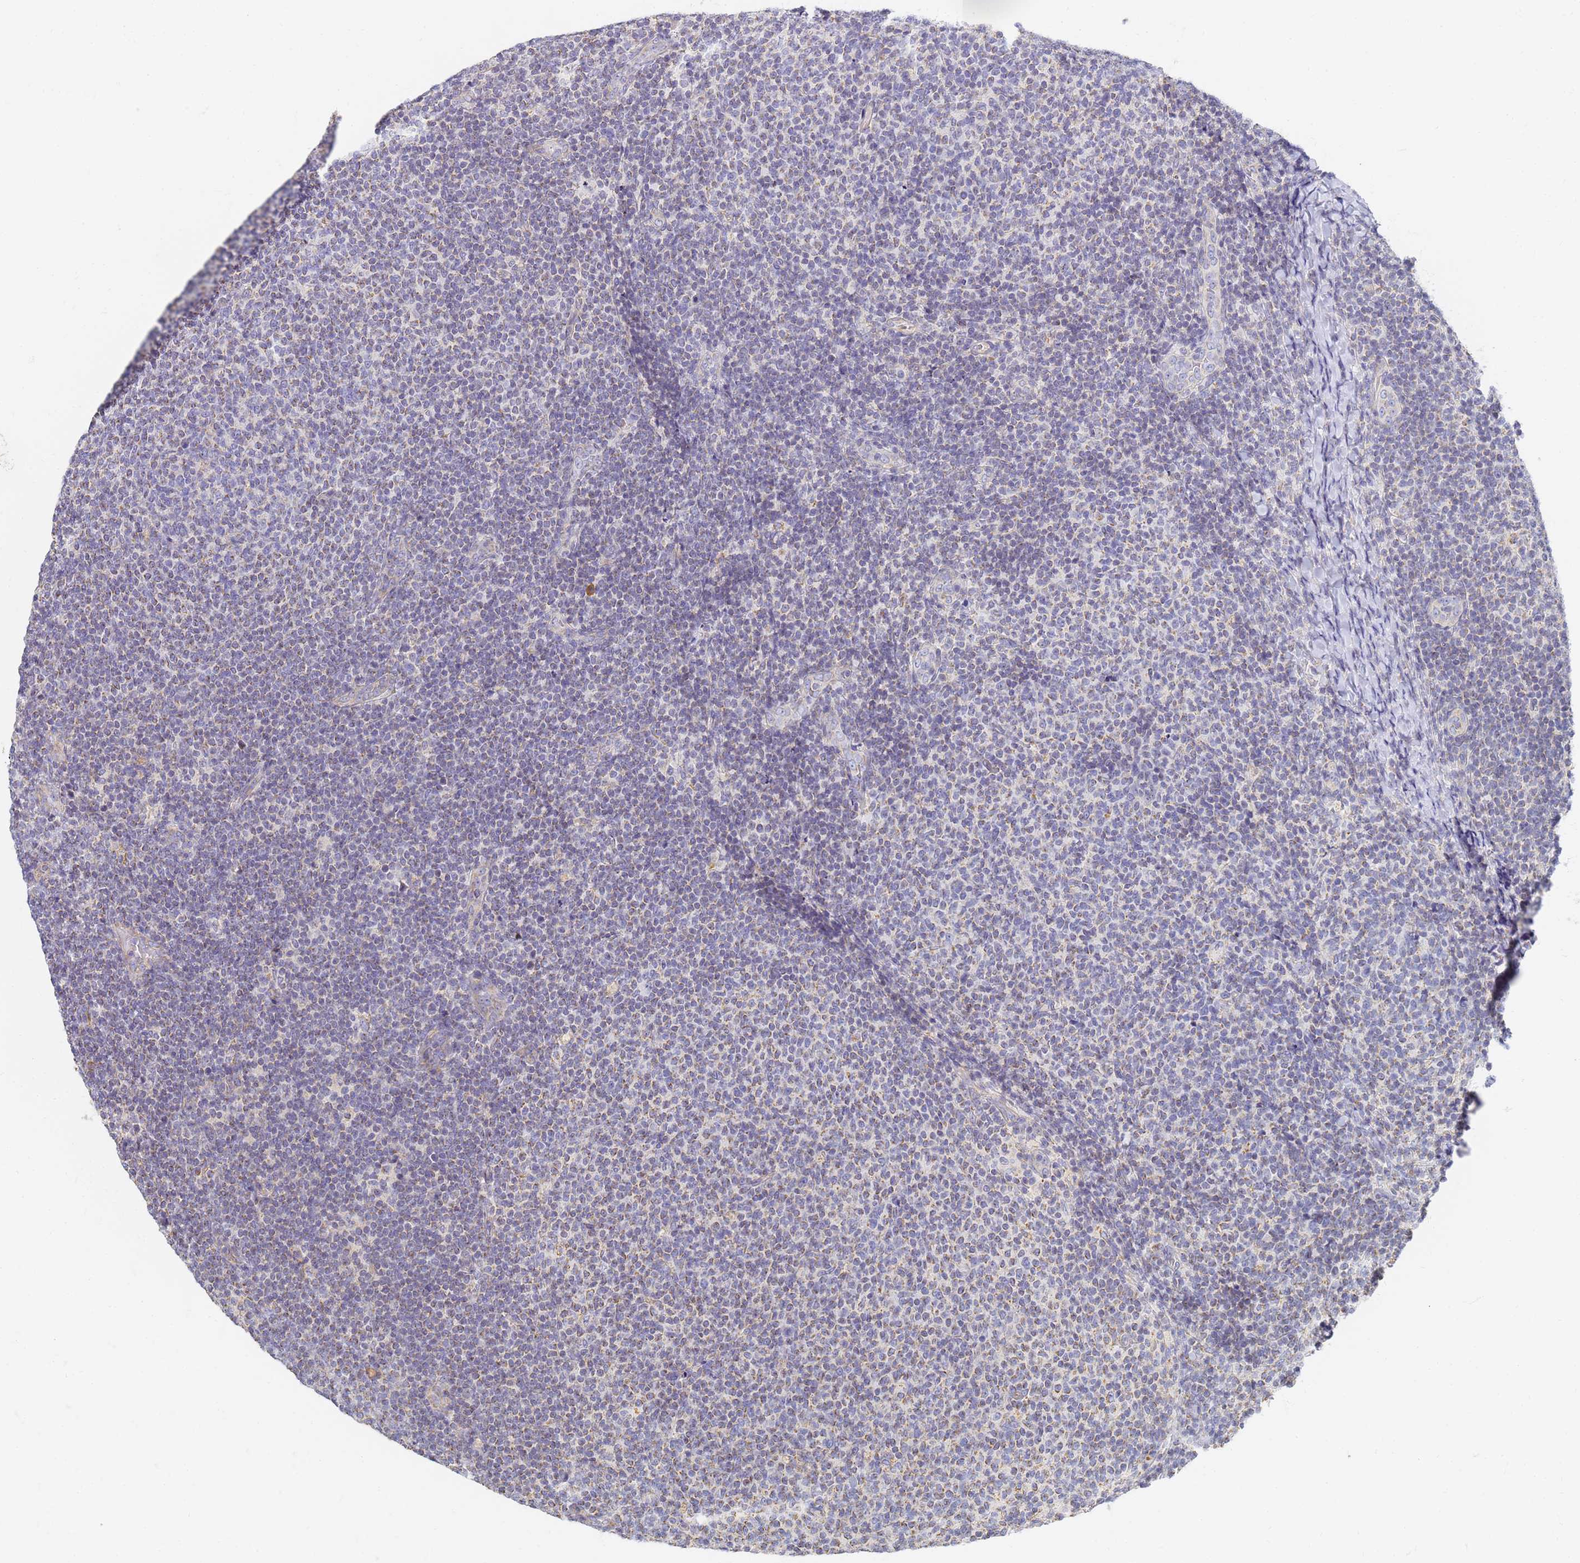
{"staining": {"intensity": "moderate", "quantity": "<25%", "location": "cytoplasmic/membranous"}, "tissue": "lymphoma", "cell_type": "Tumor cells", "image_type": "cancer", "snomed": [{"axis": "morphology", "description": "Malignant lymphoma, non-Hodgkin's type, Low grade"}, {"axis": "topography", "description": "Lymph node"}], "caption": "A photomicrograph of human lymphoma stained for a protein displays moderate cytoplasmic/membranous brown staining in tumor cells.", "gene": "UTP23", "patient": {"sex": "male", "age": 66}}